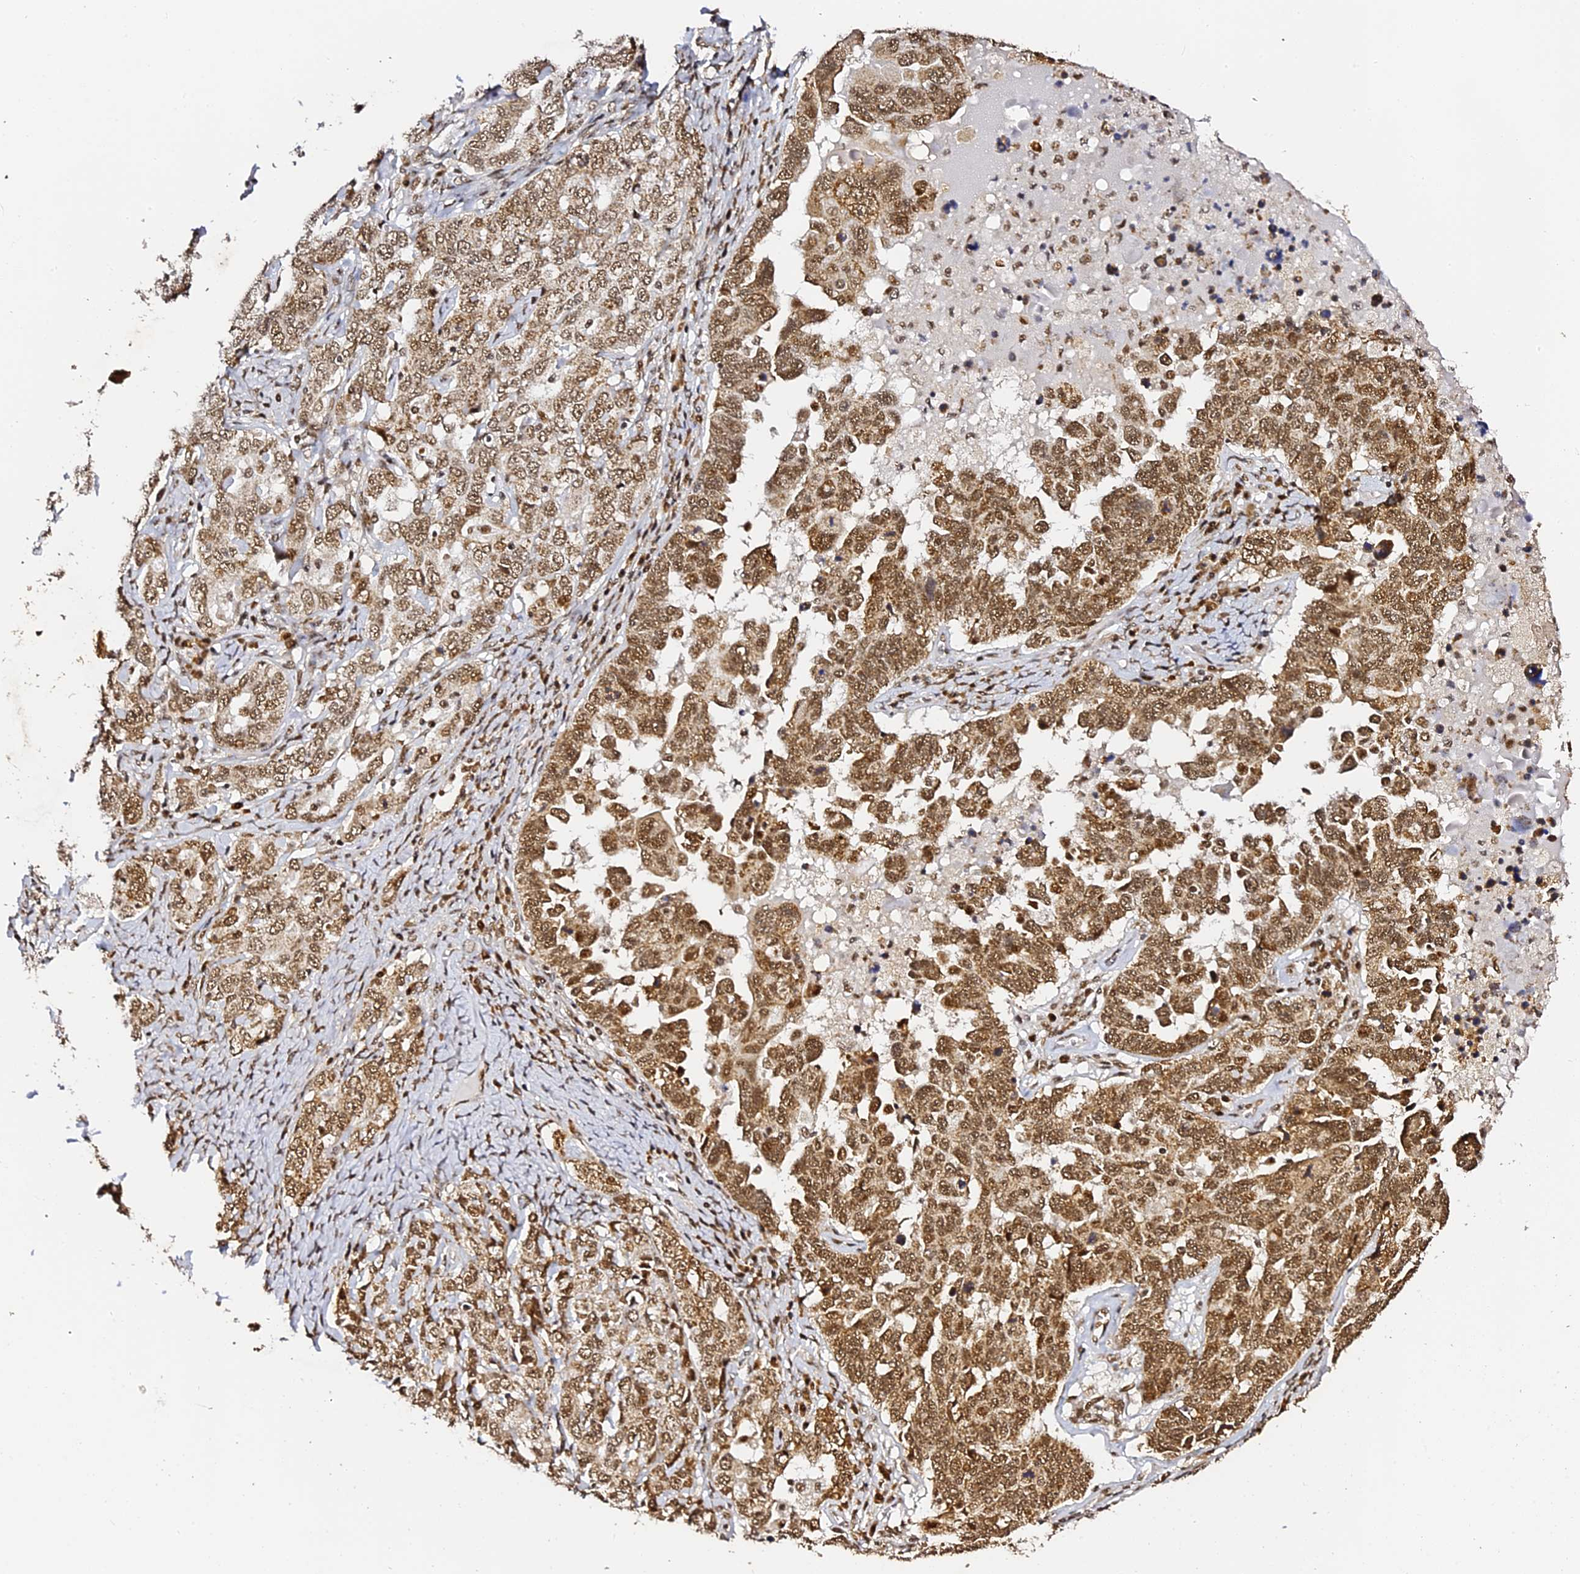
{"staining": {"intensity": "moderate", "quantity": ">75%", "location": "cytoplasmic/membranous,nuclear"}, "tissue": "ovarian cancer", "cell_type": "Tumor cells", "image_type": "cancer", "snomed": [{"axis": "morphology", "description": "Carcinoma, endometroid"}, {"axis": "topography", "description": "Ovary"}], "caption": "The micrograph demonstrates staining of endometroid carcinoma (ovarian), revealing moderate cytoplasmic/membranous and nuclear protein staining (brown color) within tumor cells.", "gene": "MCRS1", "patient": {"sex": "female", "age": 62}}